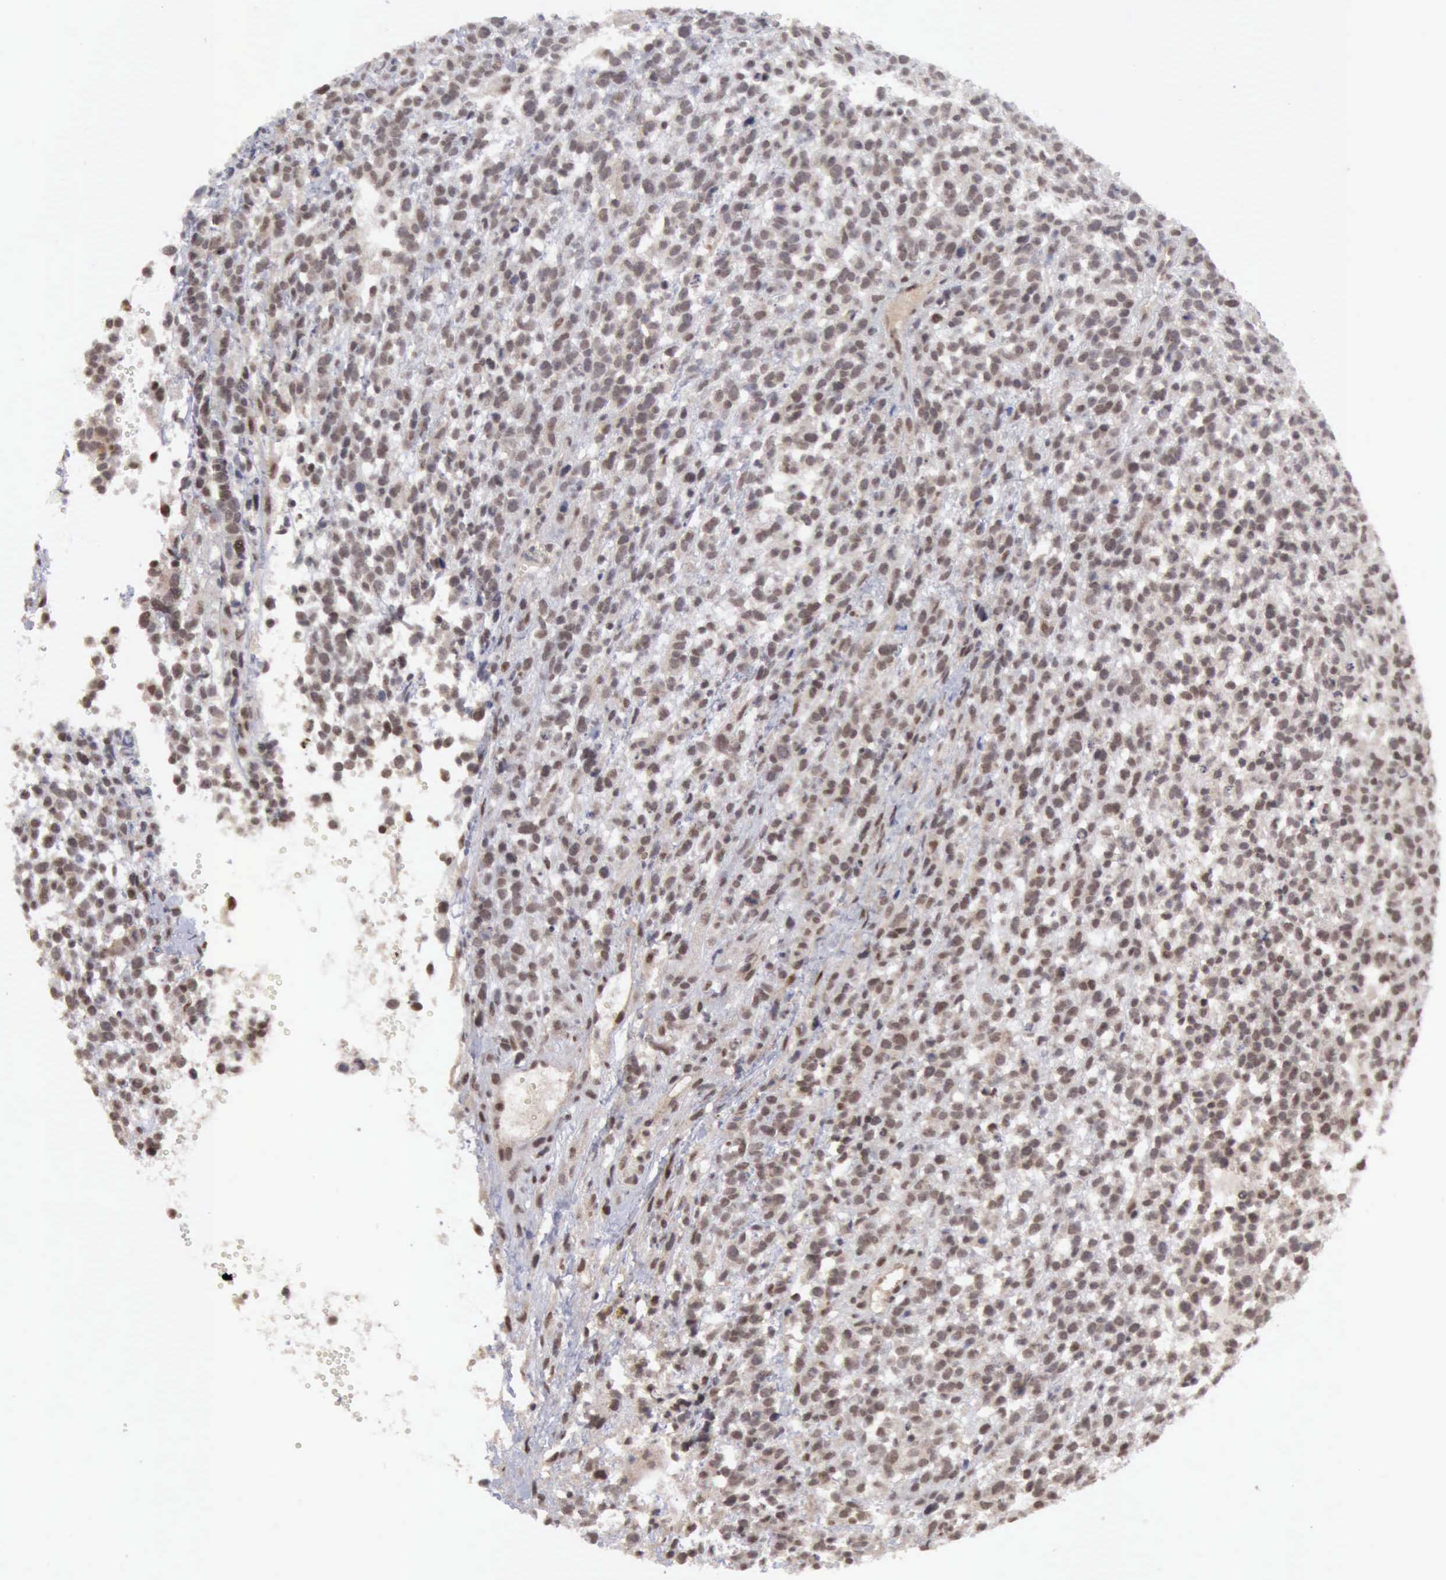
{"staining": {"intensity": "weak", "quantity": "25%-75%", "location": "nuclear"}, "tissue": "glioma", "cell_type": "Tumor cells", "image_type": "cancer", "snomed": [{"axis": "morphology", "description": "Glioma, malignant, High grade"}, {"axis": "topography", "description": "Brain"}], "caption": "Immunohistochemical staining of human malignant glioma (high-grade) displays low levels of weak nuclear expression in about 25%-75% of tumor cells.", "gene": "CDKN2A", "patient": {"sex": "male", "age": 66}}